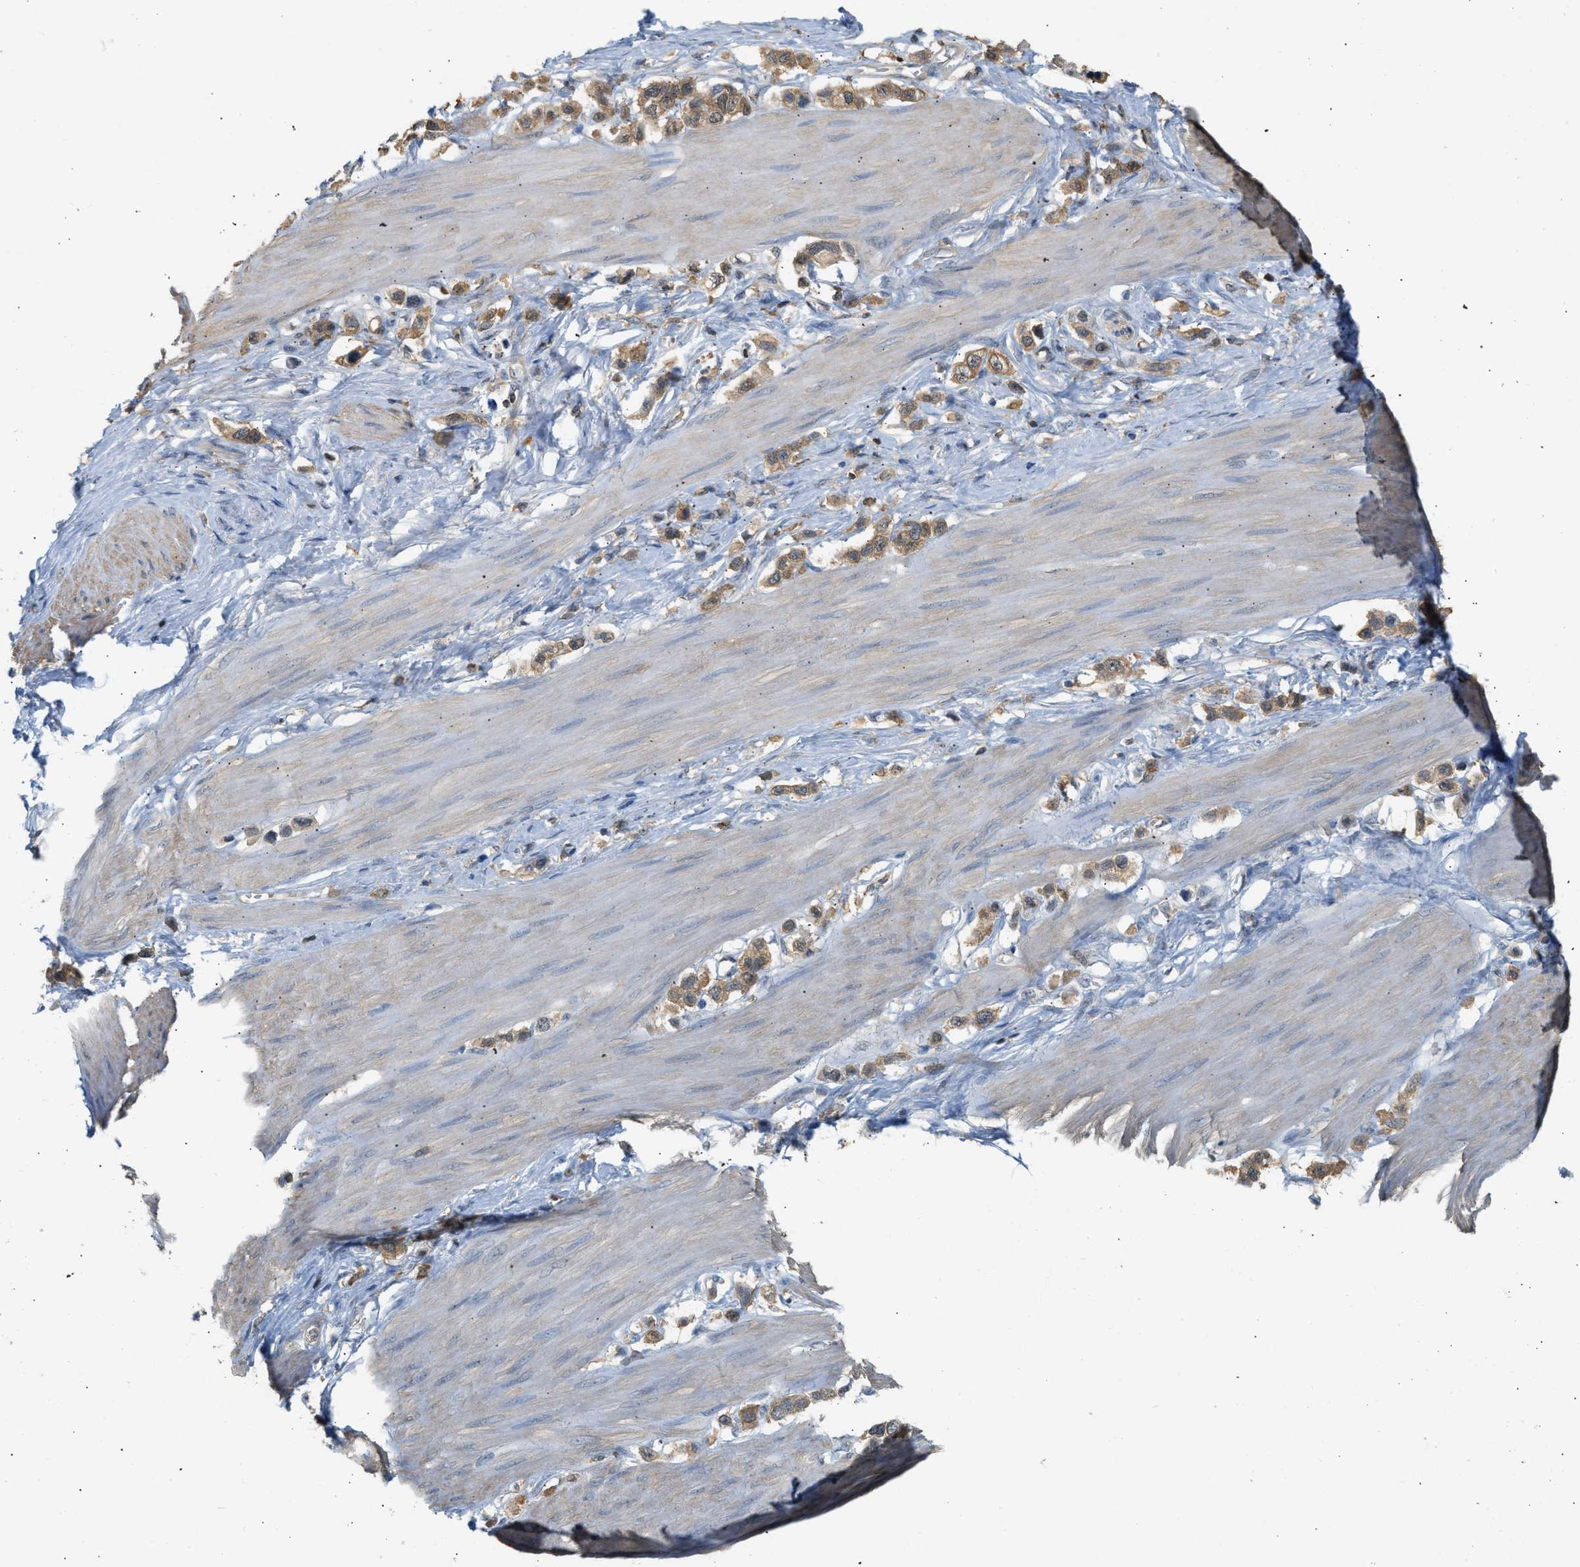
{"staining": {"intensity": "moderate", "quantity": ">75%", "location": "cytoplasmic/membranous"}, "tissue": "stomach cancer", "cell_type": "Tumor cells", "image_type": "cancer", "snomed": [{"axis": "morphology", "description": "Adenocarcinoma, NOS"}, {"axis": "topography", "description": "Stomach"}], "caption": "Brown immunohistochemical staining in stomach adenocarcinoma exhibits moderate cytoplasmic/membranous positivity in approximately >75% of tumor cells. (brown staining indicates protein expression, while blue staining denotes nuclei).", "gene": "ENO1", "patient": {"sex": "female", "age": 65}}